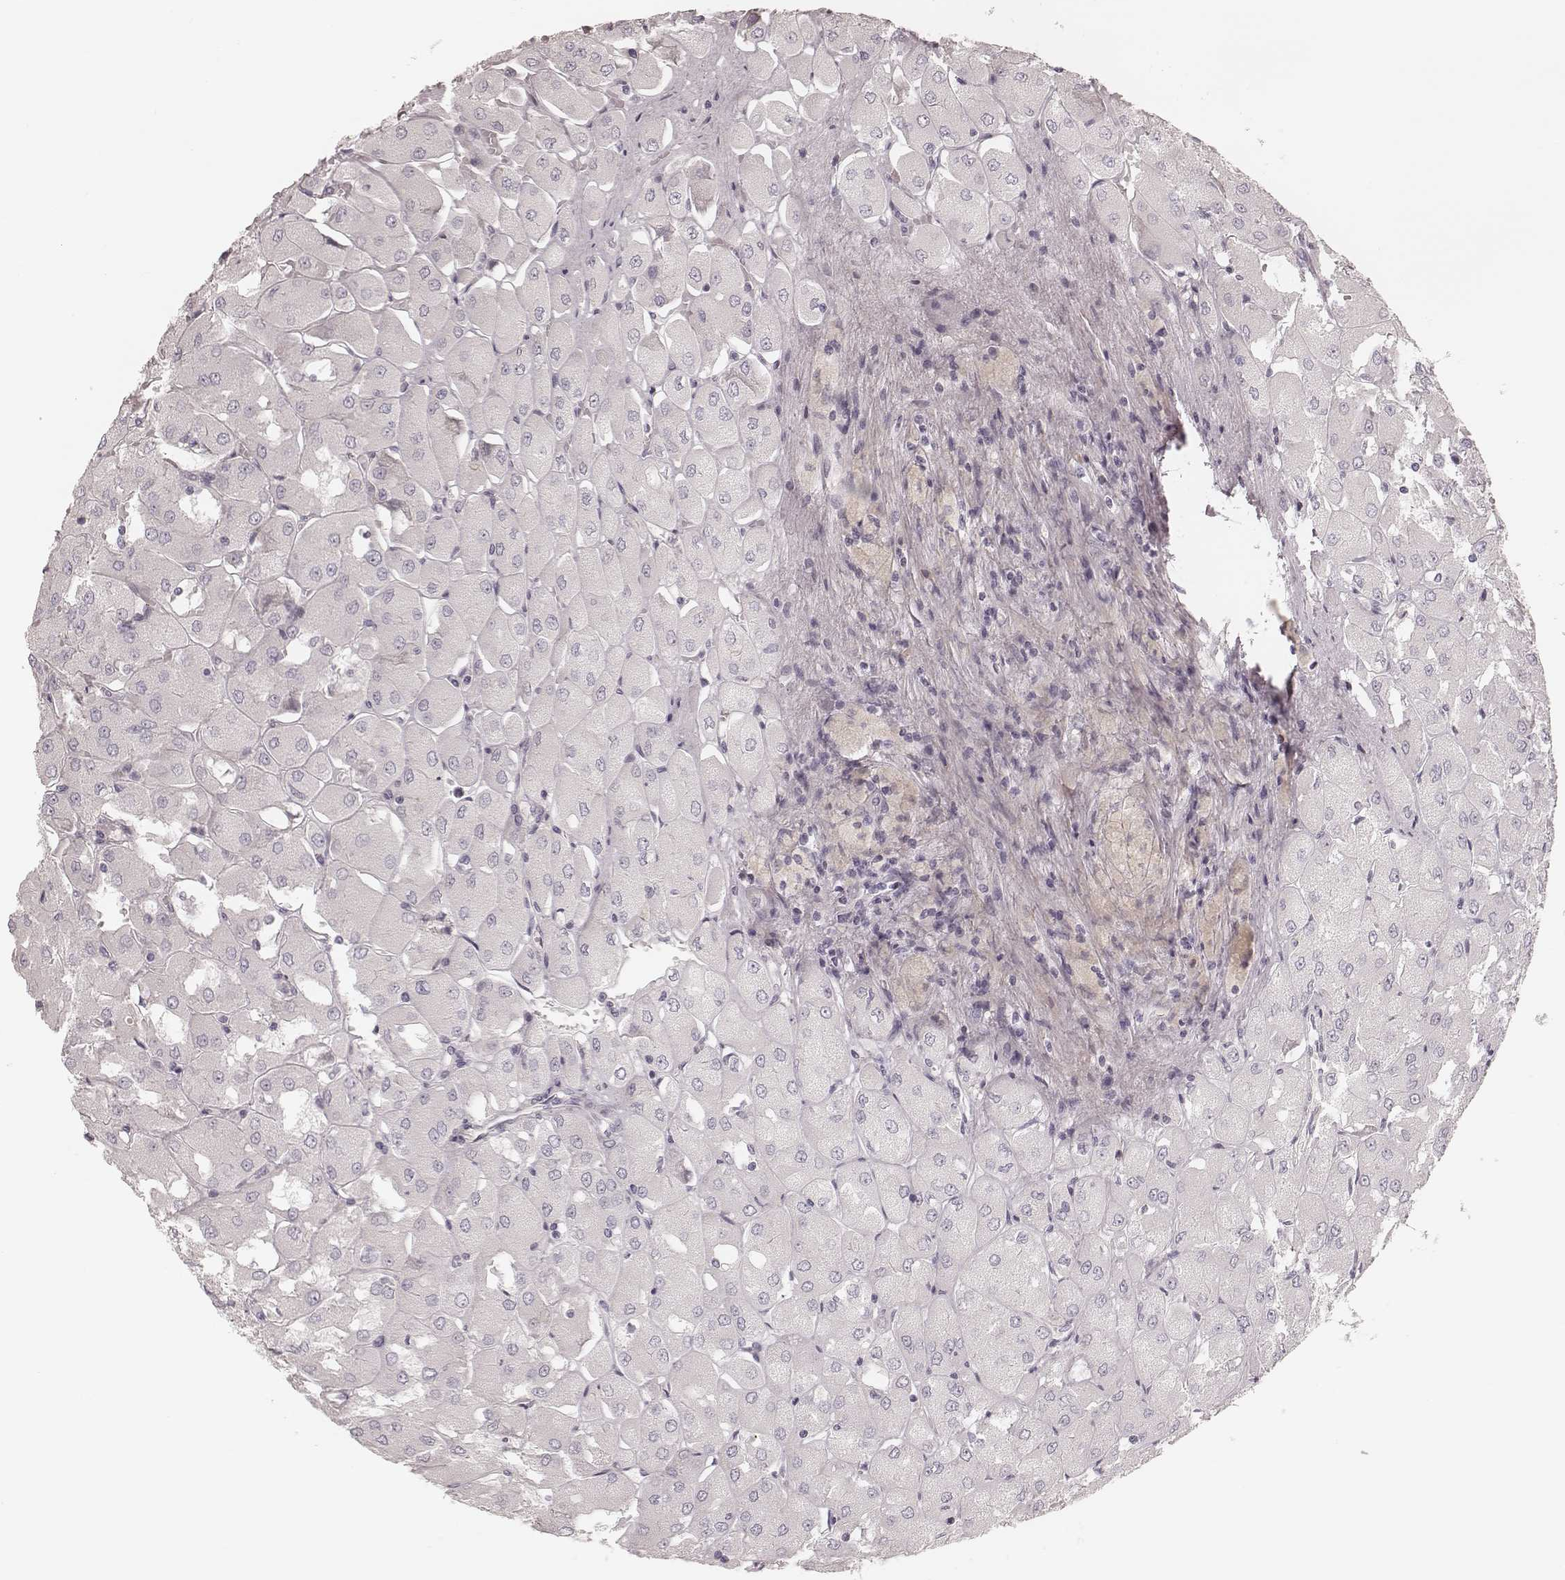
{"staining": {"intensity": "negative", "quantity": "none", "location": "none"}, "tissue": "renal cancer", "cell_type": "Tumor cells", "image_type": "cancer", "snomed": [{"axis": "morphology", "description": "Adenocarcinoma, NOS"}, {"axis": "topography", "description": "Kidney"}], "caption": "DAB immunohistochemical staining of renal adenocarcinoma reveals no significant positivity in tumor cells.", "gene": "SPATA24", "patient": {"sex": "male", "age": 72}}